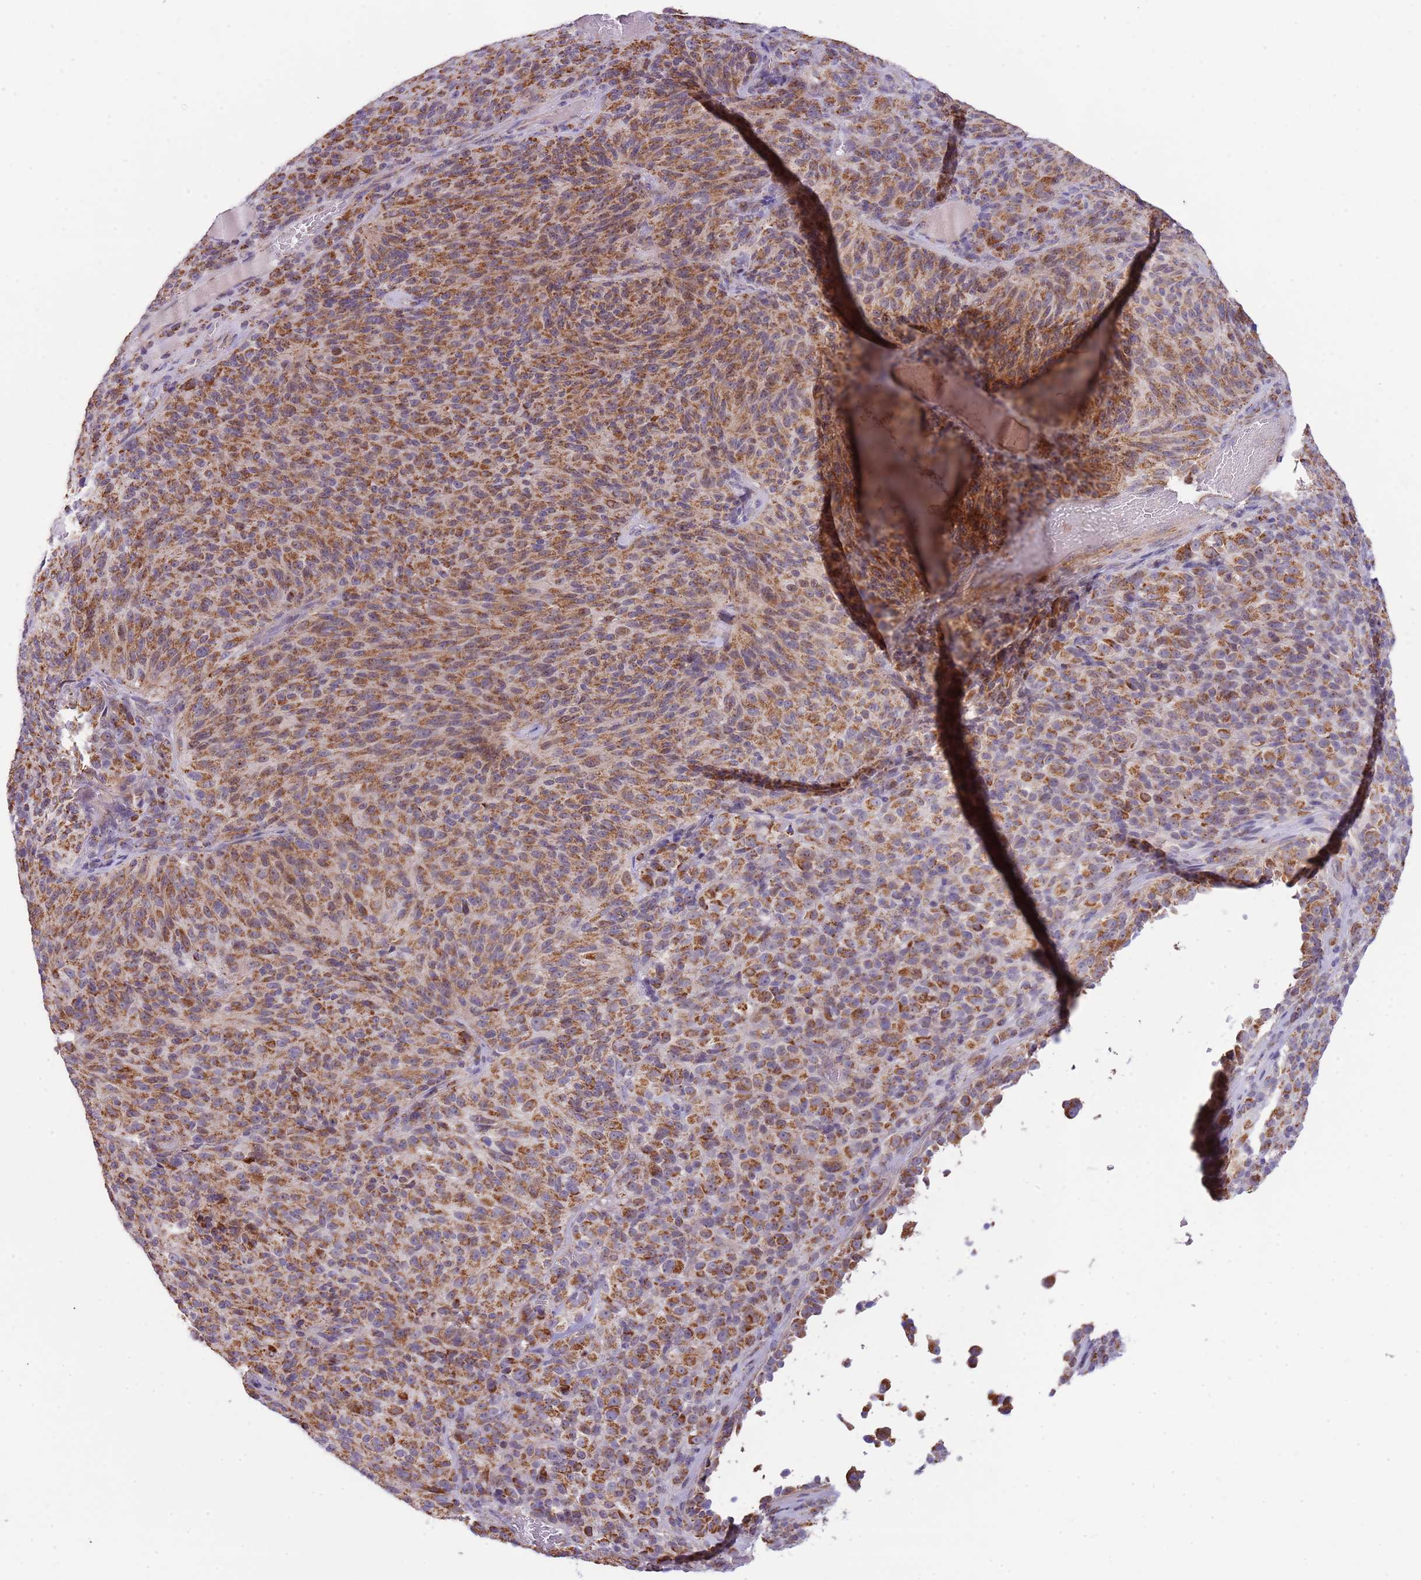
{"staining": {"intensity": "strong", "quantity": ">75%", "location": "cytoplasmic/membranous"}, "tissue": "melanoma", "cell_type": "Tumor cells", "image_type": "cancer", "snomed": [{"axis": "morphology", "description": "Malignant melanoma, Metastatic site"}, {"axis": "topography", "description": "Brain"}], "caption": "Immunohistochemical staining of malignant melanoma (metastatic site) shows high levels of strong cytoplasmic/membranous protein positivity in approximately >75% of tumor cells. The protein is stained brown, and the nuclei are stained in blue (DAB (3,3'-diaminobenzidine) IHC with brightfield microscopy, high magnification).", "gene": "LHX6", "patient": {"sex": "female", "age": 56}}